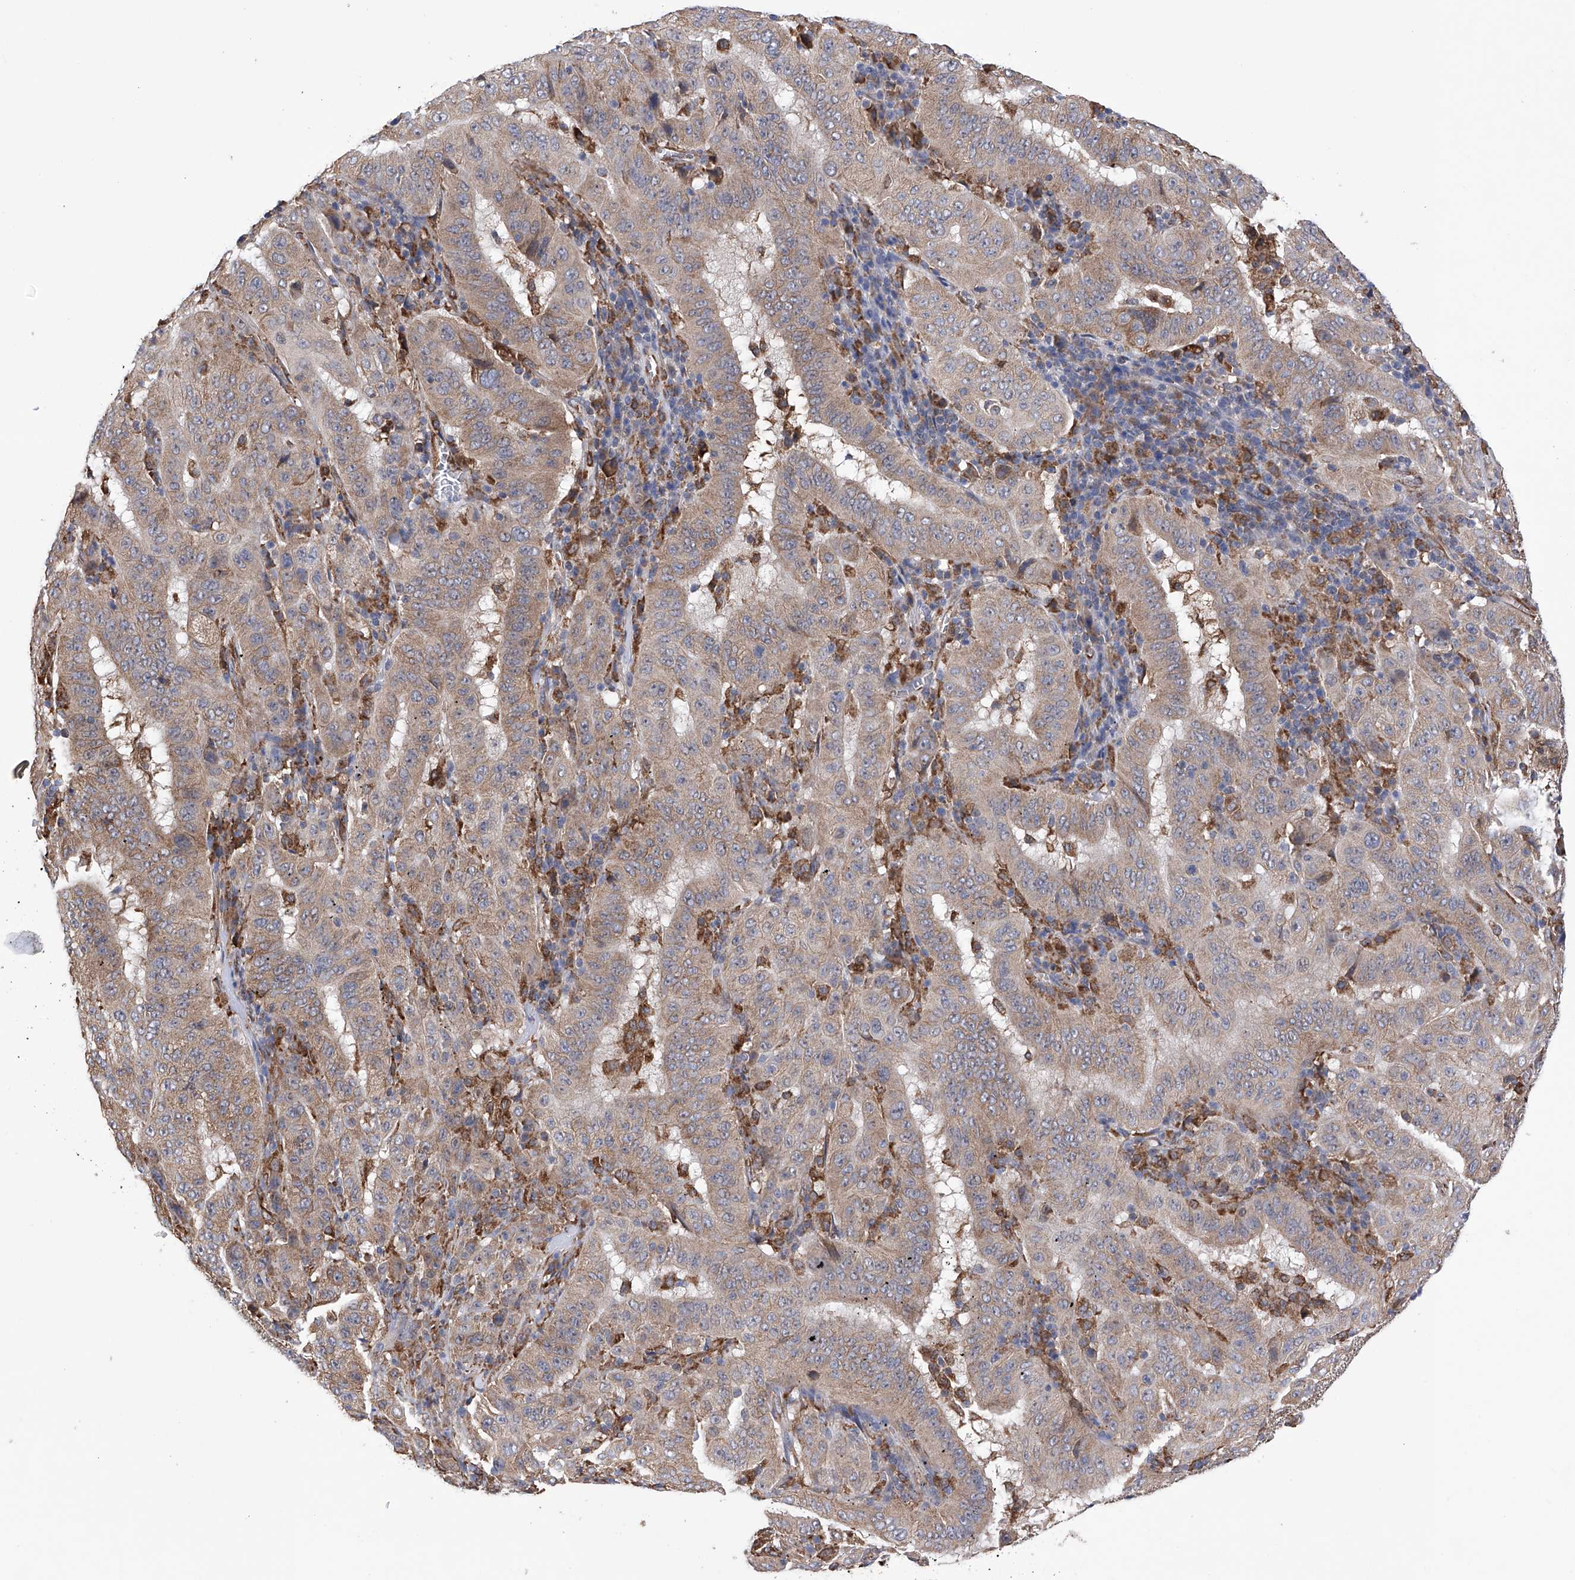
{"staining": {"intensity": "weak", "quantity": ">75%", "location": "cytoplasmic/membranous"}, "tissue": "pancreatic cancer", "cell_type": "Tumor cells", "image_type": "cancer", "snomed": [{"axis": "morphology", "description": "Adenocarcinoma, NOS"}, {"axis": "topography", "description": "Pancreas"}], "caption": "An image showing weak cytoplasmic/membranous staining in about >75% of tumor cells in pancreatic cancer (adenocarcinoma), as visualized by brown immunohistochemical staining.", "gene": "DNAH8", "patient": {"sex": "male", "age": 63}}